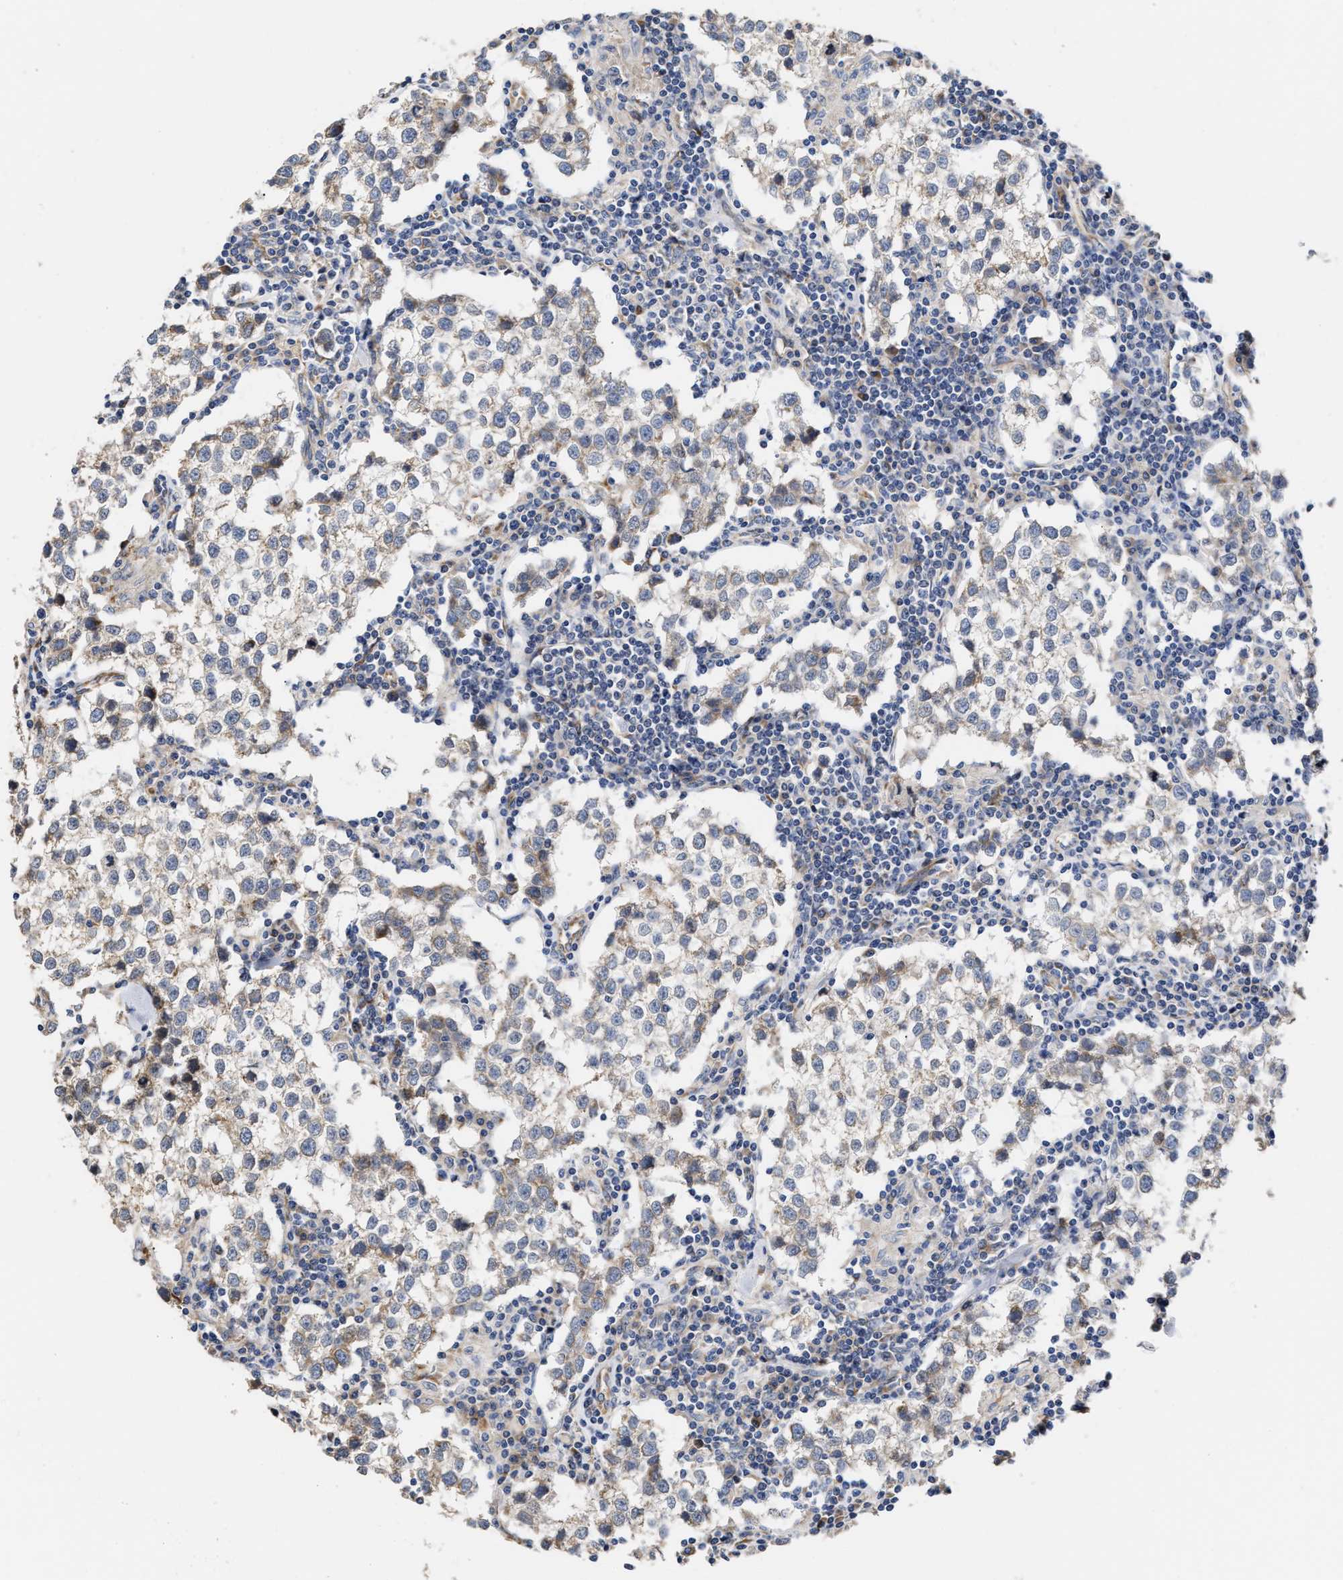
{"staining": {"intensity": "weak", "quantity": "<25%", "location": "cytoplasmic/membranous"}, "tissue": "testis cancer", "cell_type": "Tumor cells", "image_type": "cancer", "snomed": [{"axis": "morphology", "description": "Seminoma, NOS"}, {"axis": "morphology", "description": "Carcinoma, Embryonal, NOS"}, {"axis": "topography", "description": "Testis"}], "caption": "Immunohistochemical staining of testis cancer exhibits no significant expression in tumor cells. (Immunohistochemistry, brightfield microscopy, high magnification).", "gene": "MALSU1", "patient": {"sex": "male", "age": 36}}